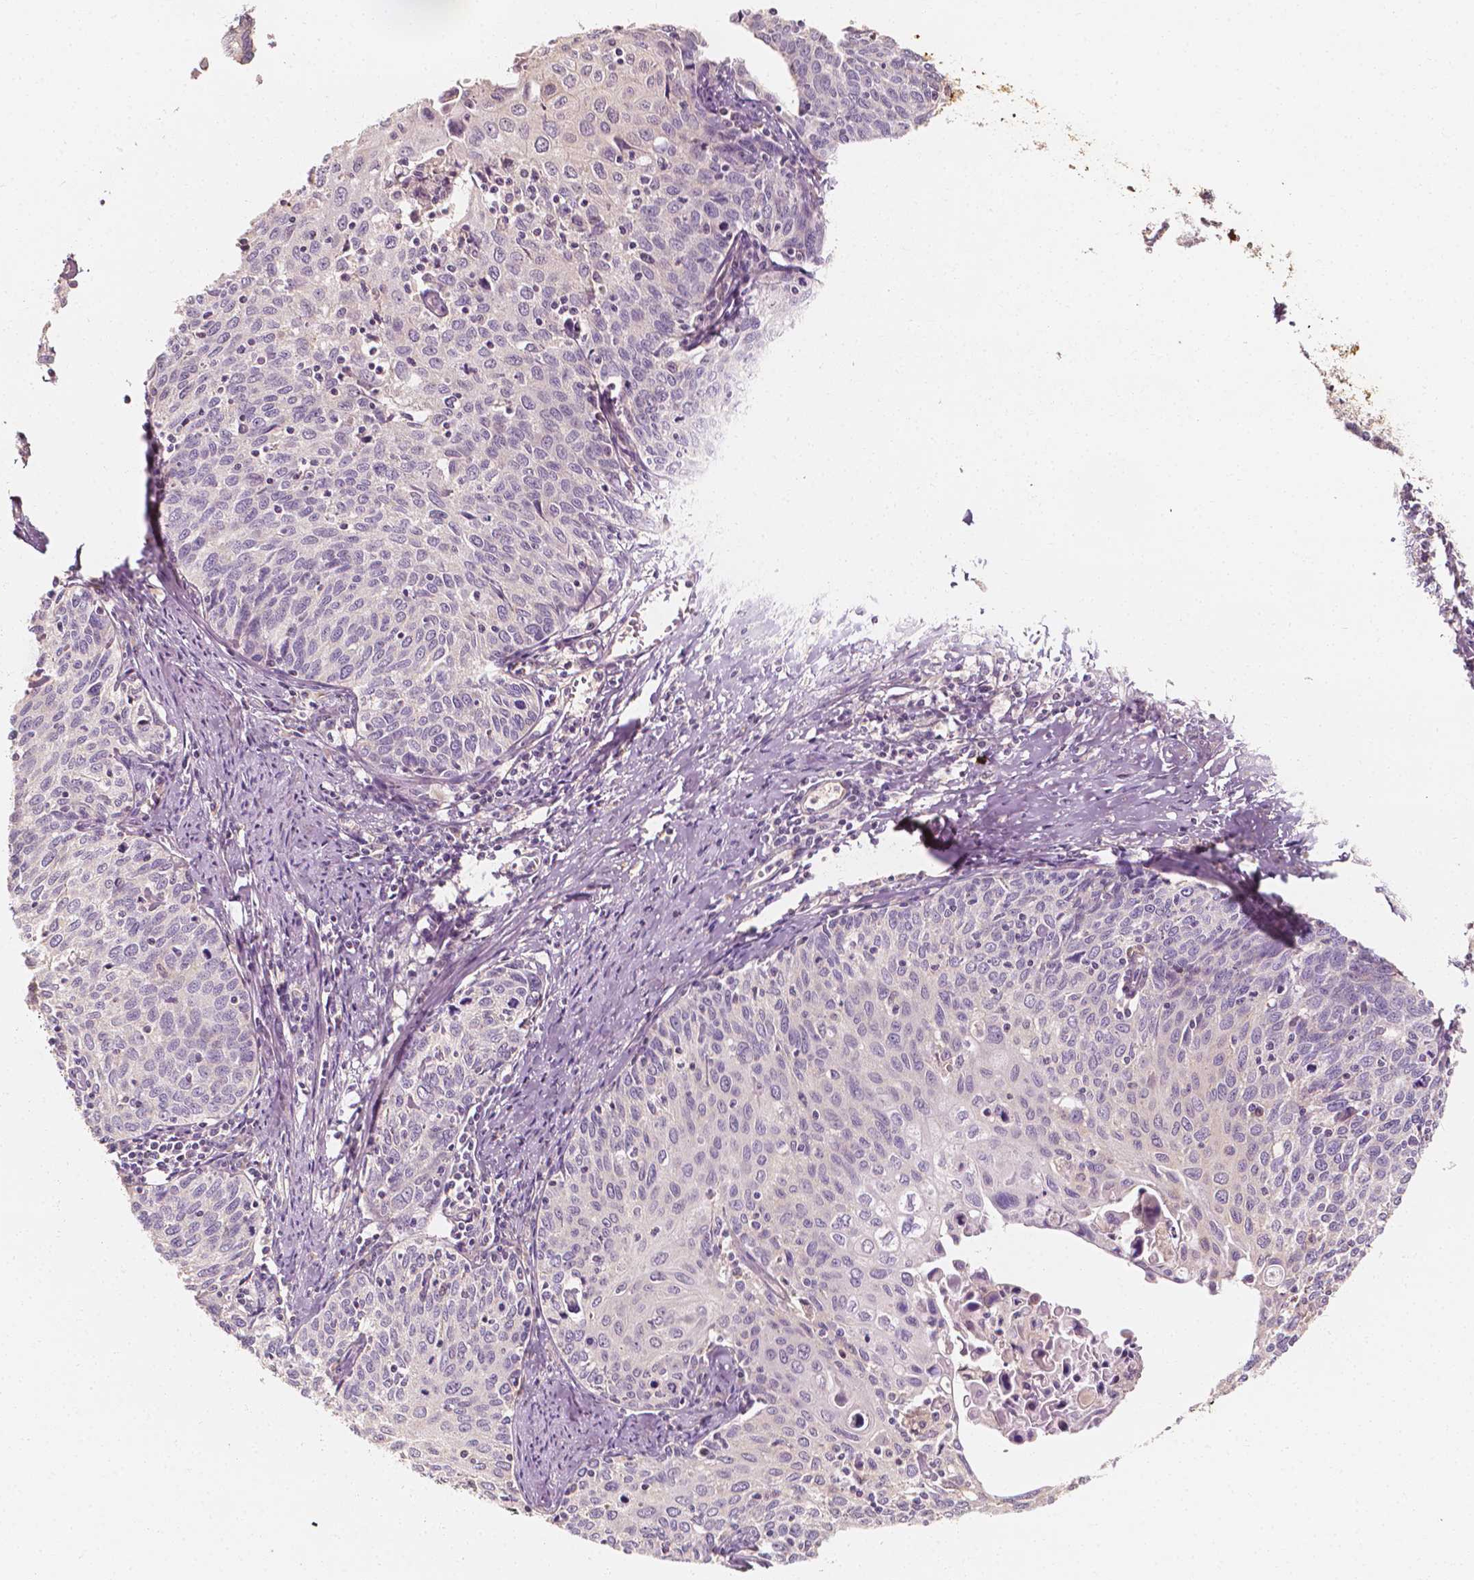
{"staining": {"intensity": "negative", "quantity": "none", "location": "none"}, "tissue": "cervical cancer", "cell_type": "Tumor cells", "image_type": "cancer", "snomed": [{"axis": "morphology", "description": "Squamous cell carcinoma, NOS"}, {"axis": "topography", "description": "Cervix"}], "caption": "There is no significant expression in tumor cells of squamous cell carcinoma (cervical).", "gene": "SHPK", "patient": {"sex": "female", "age": 62}}